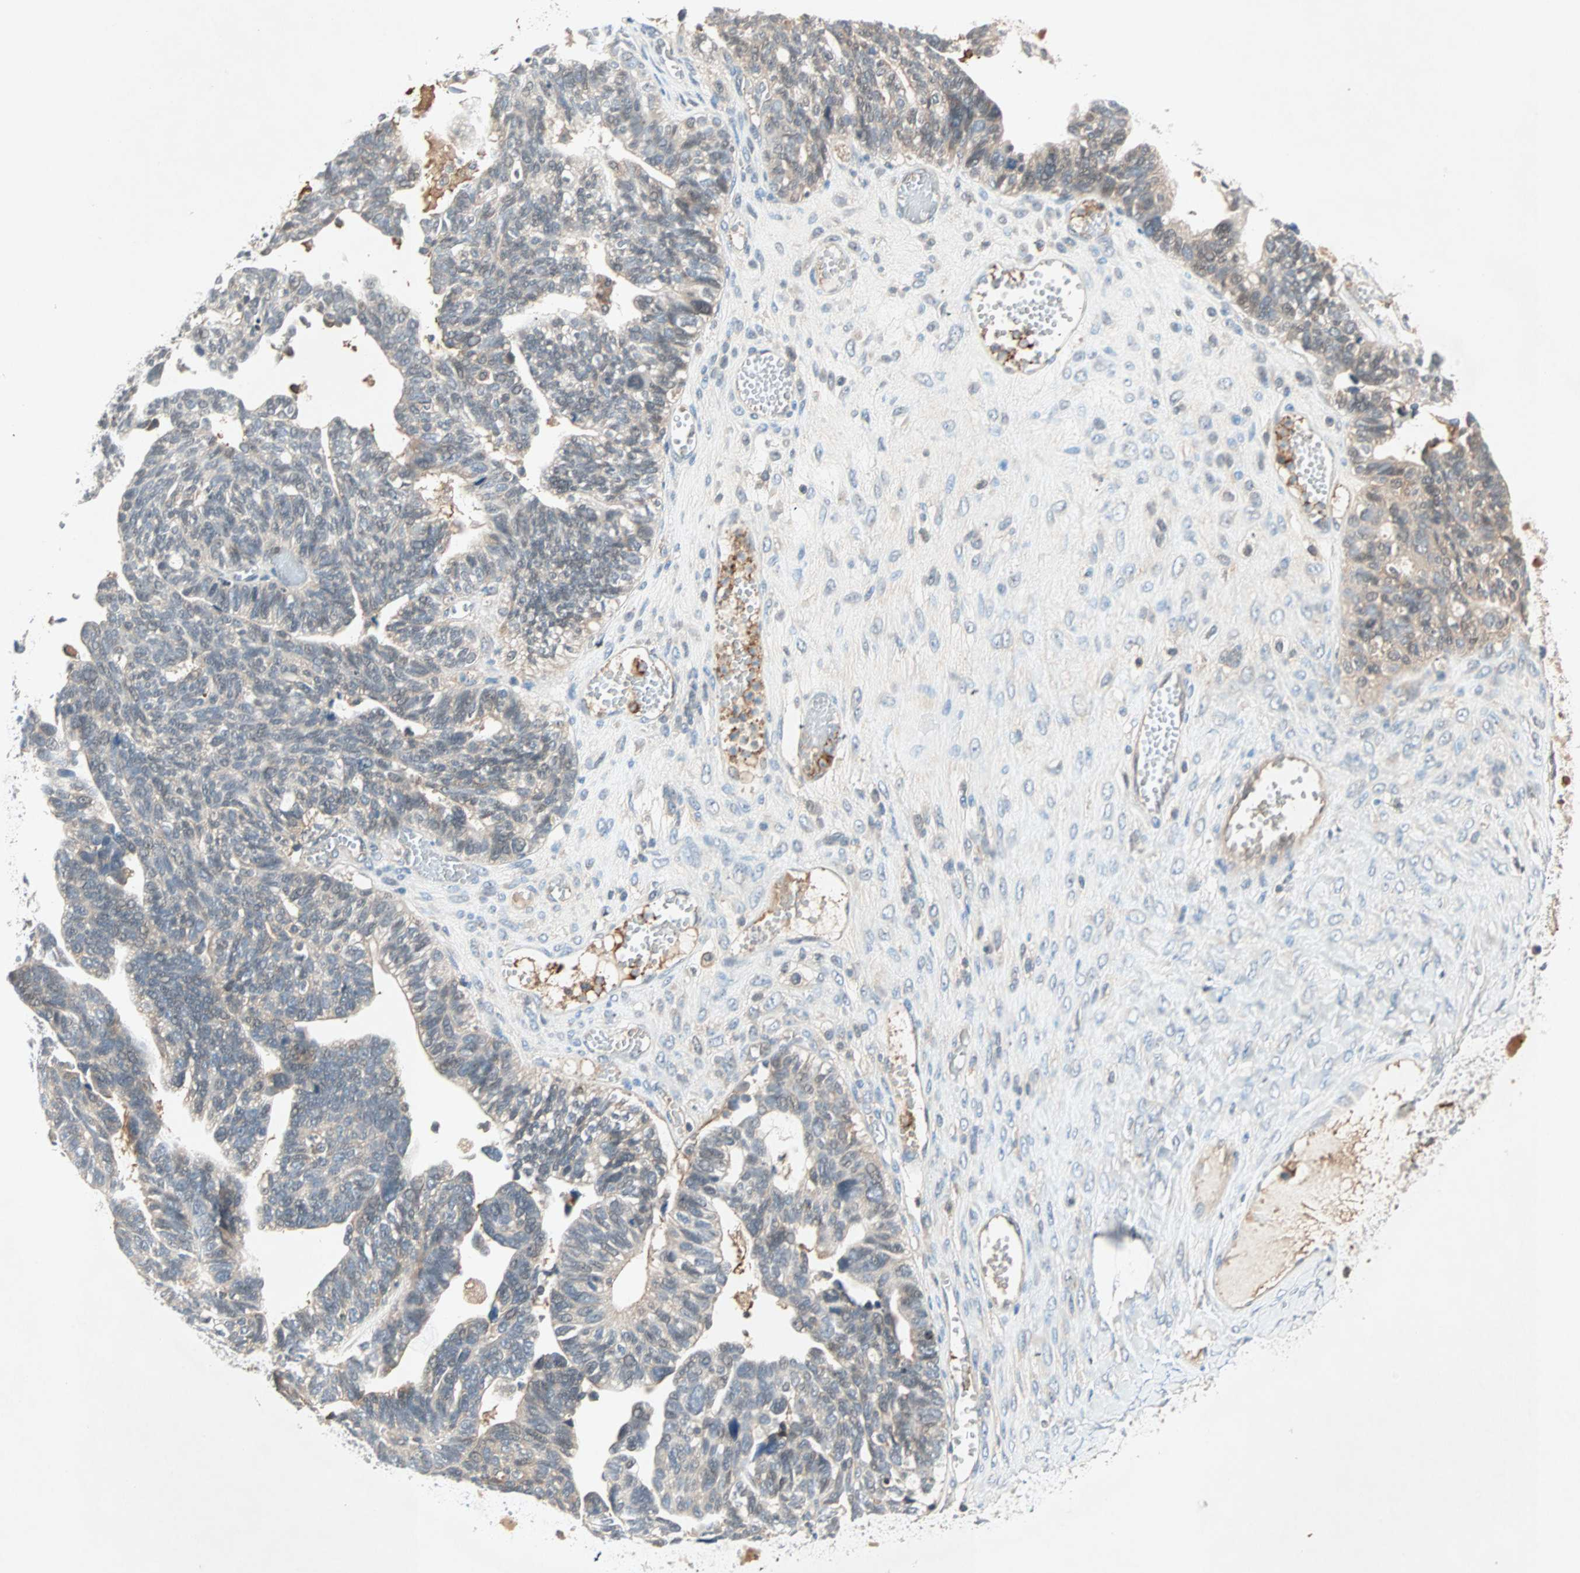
{"staining": {"intensity": "weak", "quantity": ">75%", "location": "cytoplasmic/membranous"}, "tissue": "ovarian cancer", "cell_type": "Tumor cells", "image_type": "cancer", "snomed": [{"axis": "morphology", "description": "Cystadenocarcinoma, serous, NOS"}, {"axis": "topography", "description": "Ovary"}], "caption": "Human ovarian cancer stained for a protein (brown) displays weak cytoplasmic/membranous positive expression in about >75% of tumor cells.", "gene": "TEC", "patient": {"sex": "female", "age": 79}}